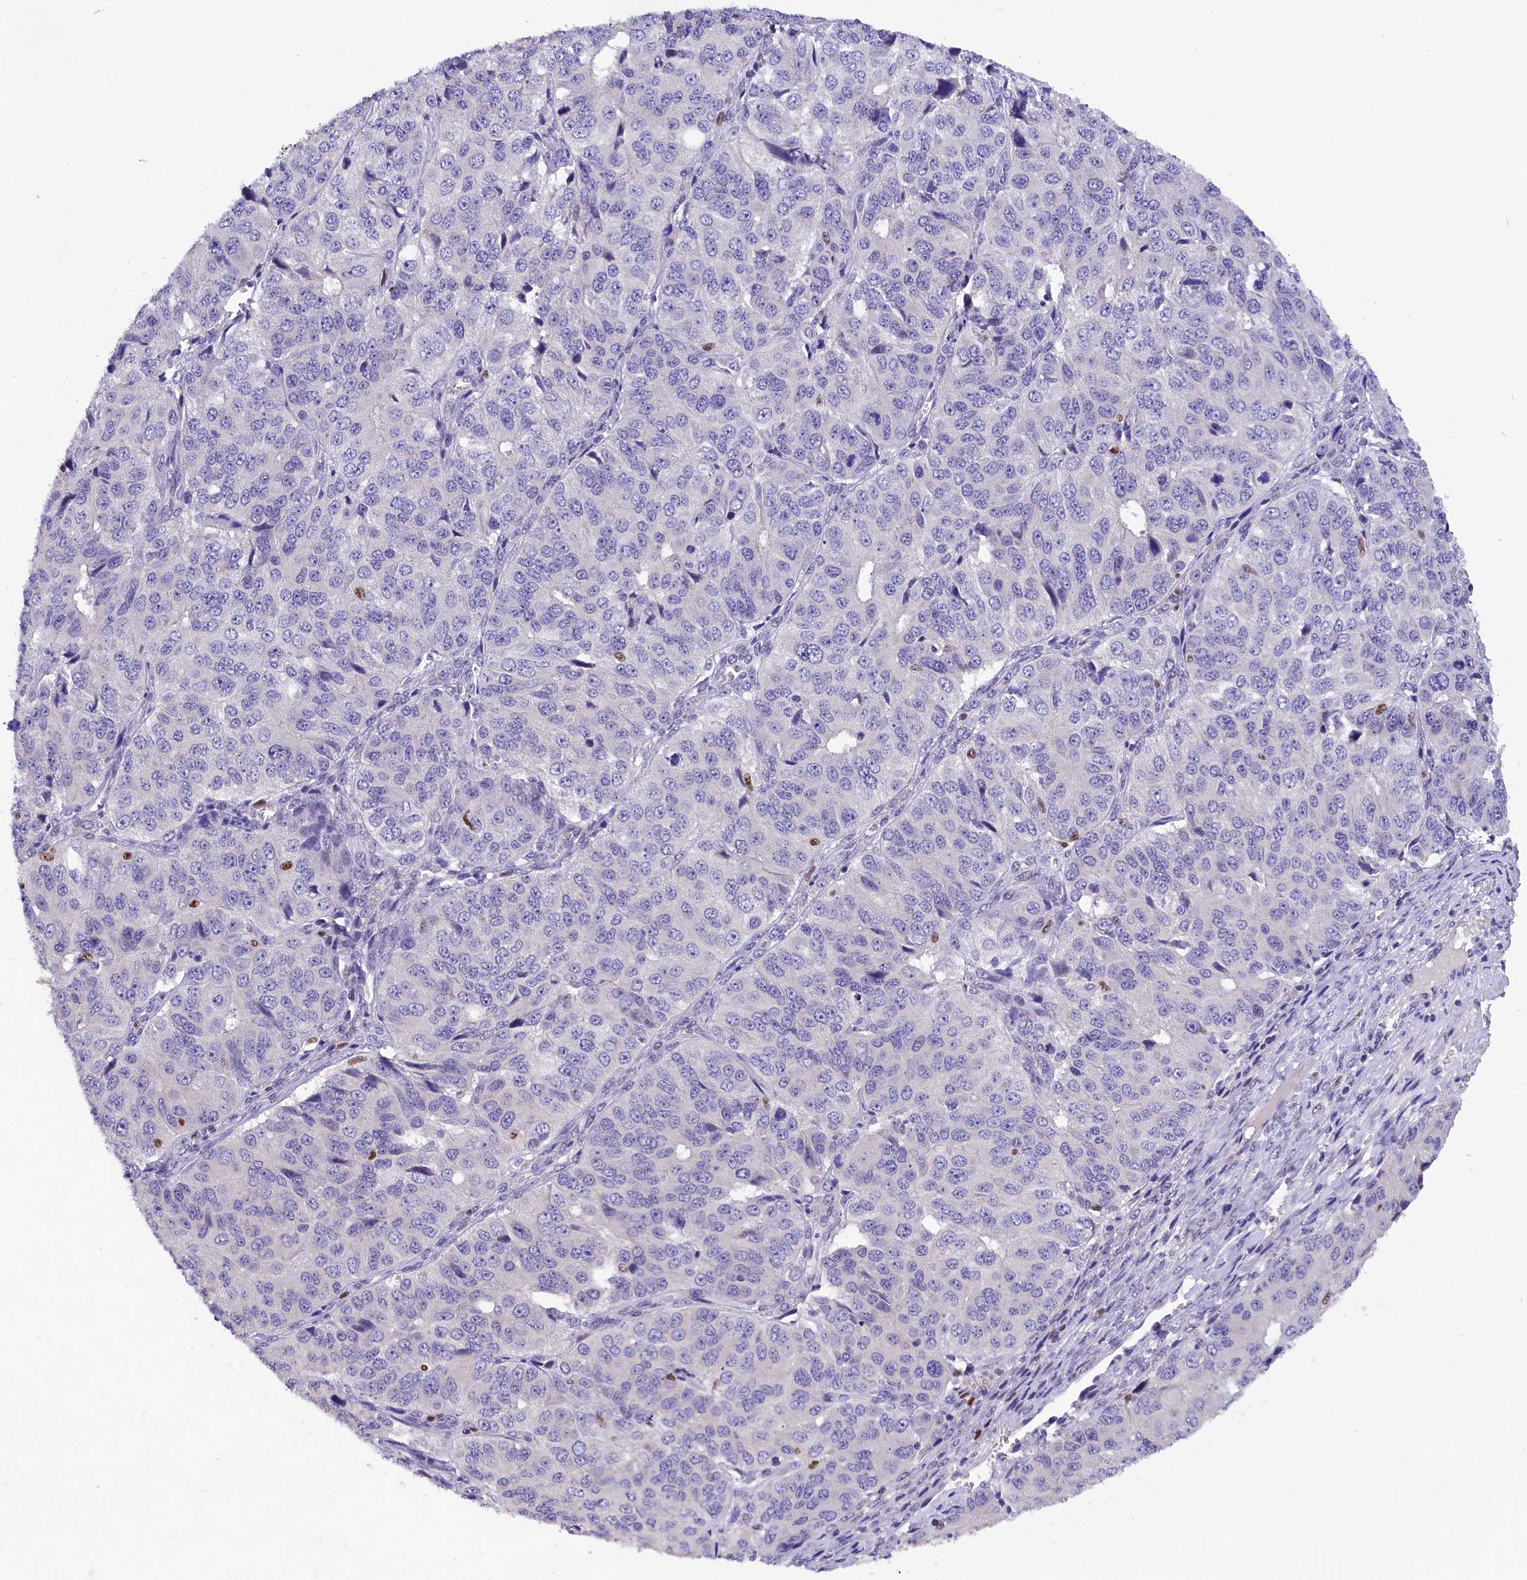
{"staining": {"intensity": "negative", "quantity": "none", "location": "none"}, "tissue": "ovarian cancer", "cell_type": "Tumor cells", "image_type": "cancer", "snomed": [{"axis": "morphology", "description": "Carcinoma, endometroid"}, {"axis": "topography", "description": "Ovary"}], "caption": "Immunohistochemical staining of ovarian cancer reveals no significant positivity in tumor cells. (DAB immunohistochemistry visualized using brightfield microscopy, high magnification).", "gene": "BTBD9", "patient": {"sex": "female", "age": 51}}